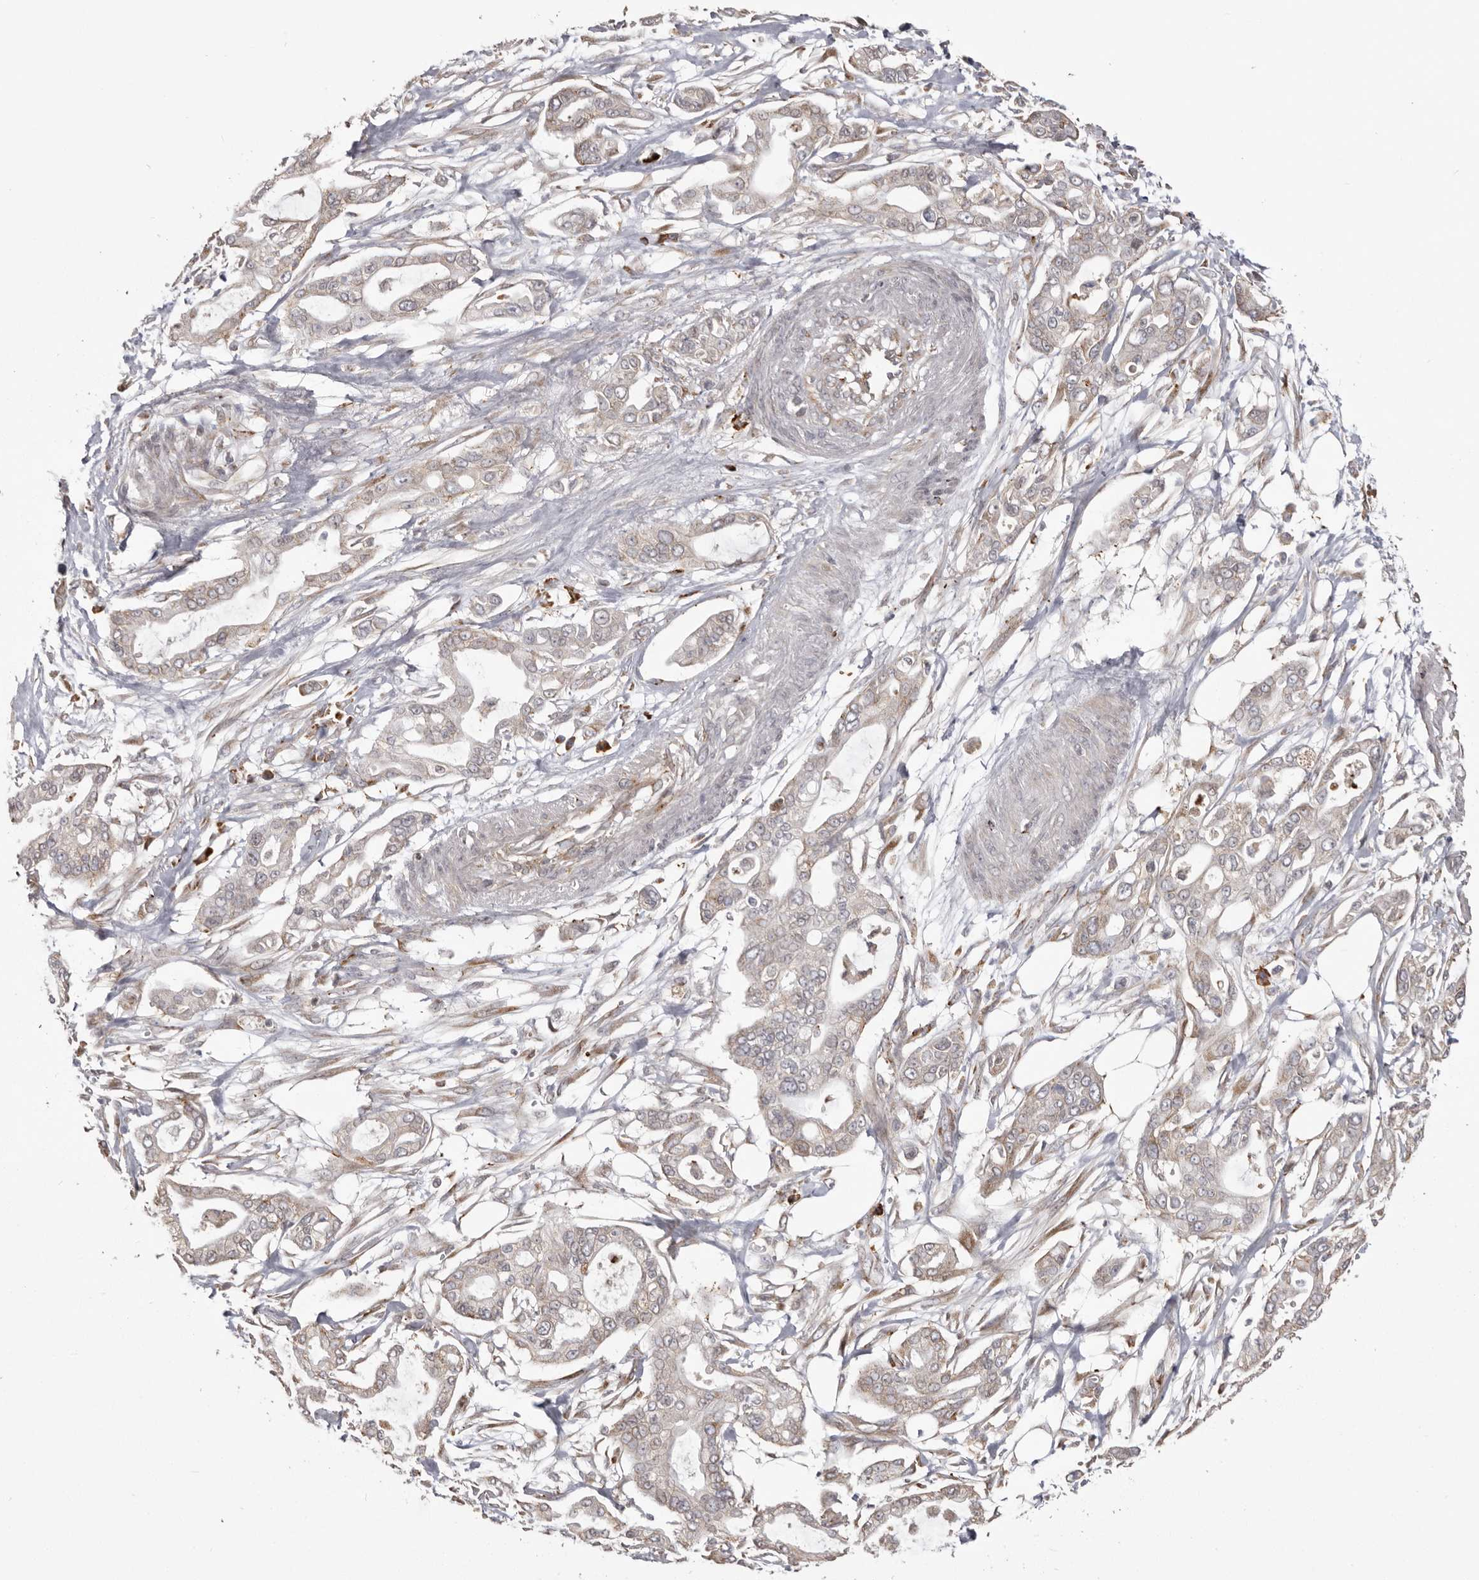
{"staining": {"intensity": "weak", "quantity": "<25%", "location": "cytoplasmic/membranous"}, "tissue": "pancreatic cancer", "cell_type": "Tumor cells", "image_type": "cancer", "snomed": [{"axis": "morphology", "description": "Adenocarcinoma, NOS"}, {"axis": "topography", "description": "Pancreas"}], "caption": "This is a histopathology image of IHC staining of pancreatic cancer (adenocarcinoma), which shows no positivity in tumor cells.", "gene": "NUP43", "patient": {"sex": "male", "age": 68}}